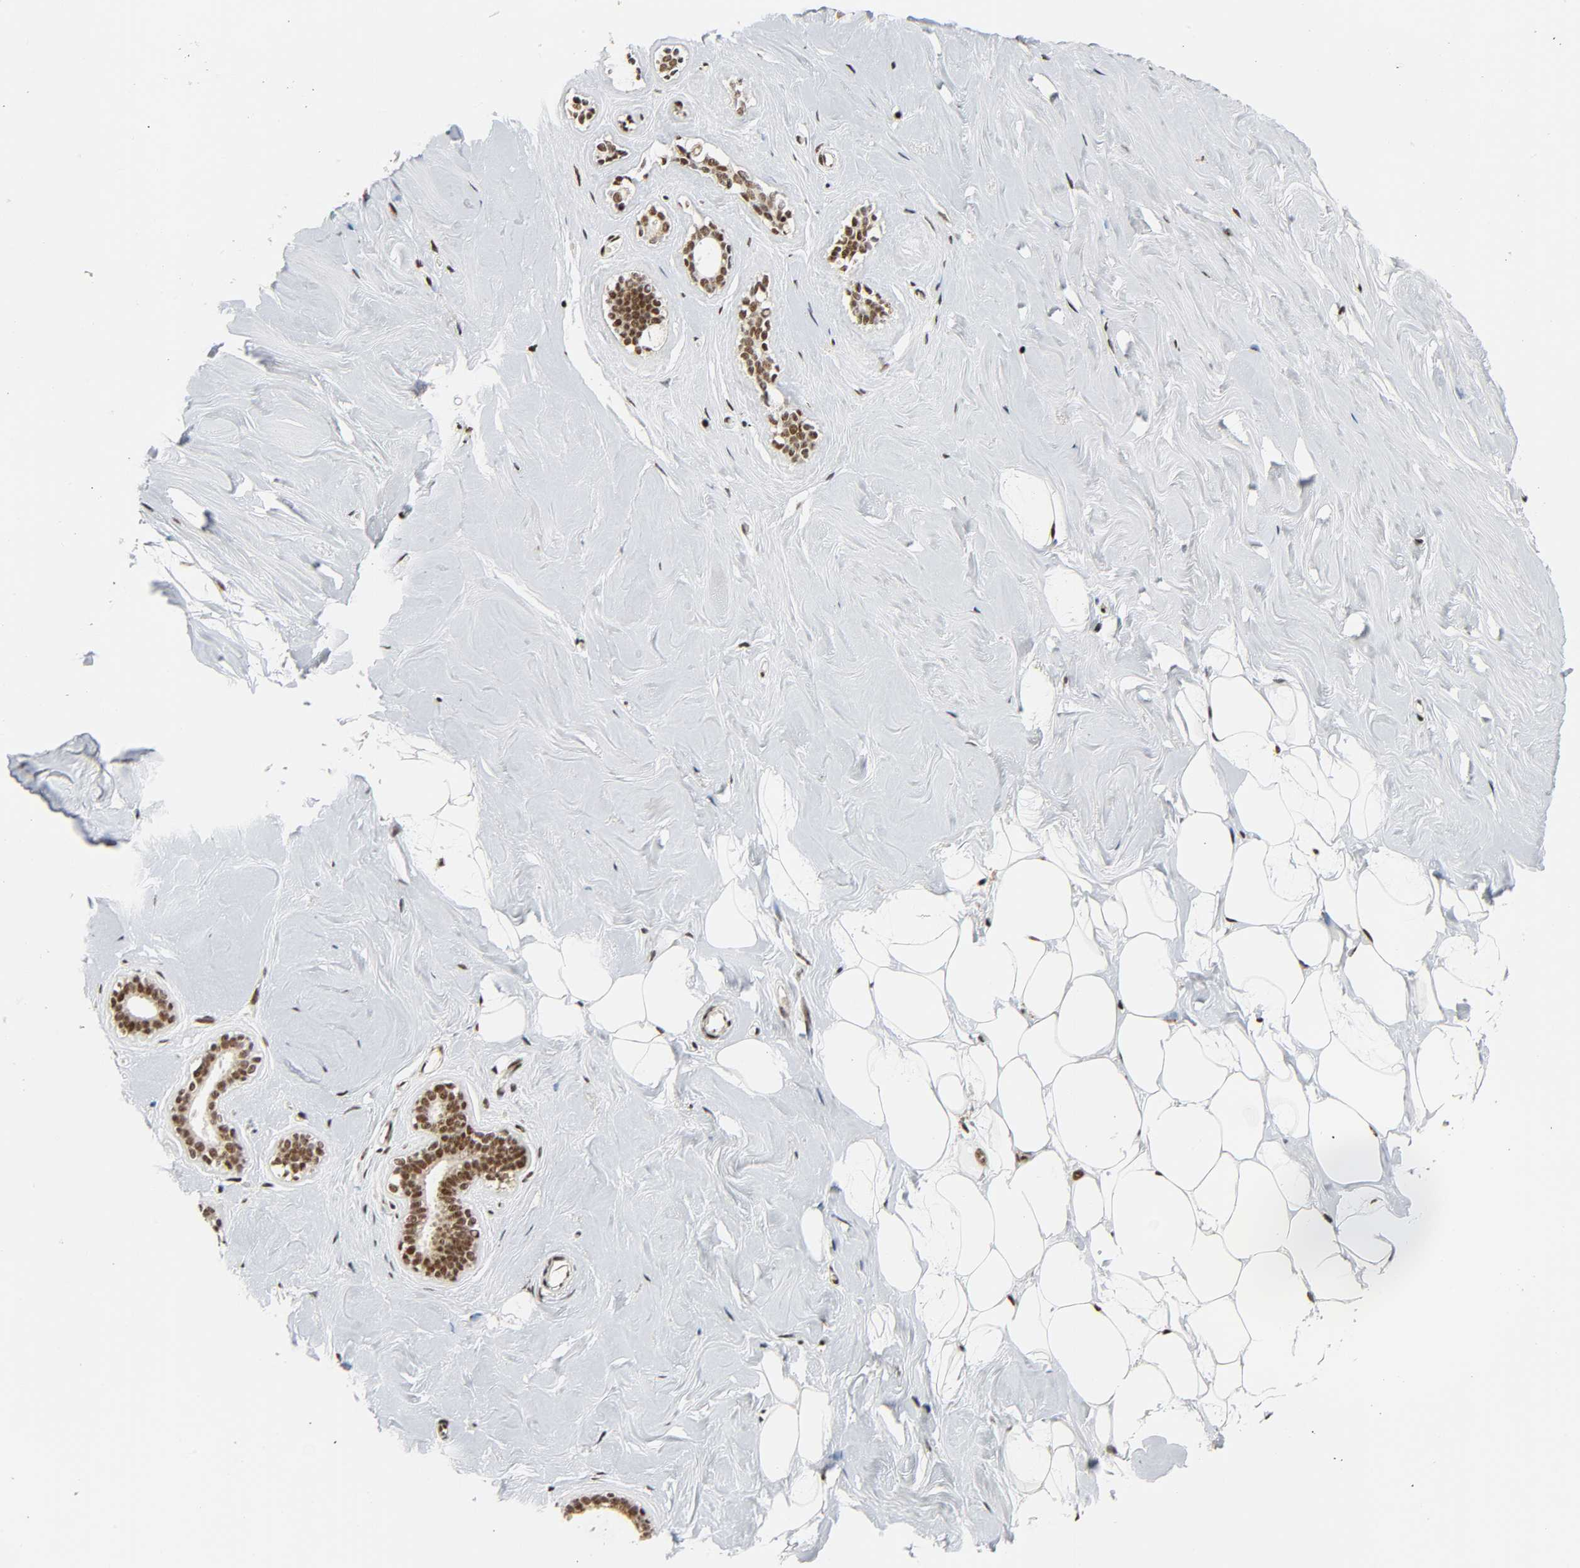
{"staining": {"intensity": "moderate", "quantity": ">75%", "location": "nuclear"}, "tissue": "breast", "cell_type": "Adipocytes", "image_type": "normal", "snomed": [{"axis": "morphology", "description": "Normal tissue, NOS"}, {"axis": "topography", "description": "Breast"}], "caption": "This is an image of IHC staining of unremarkable breast, which shows moderate positivity in the nuclear of adipocytes.", "gene": "CDK9", "patient": {"sex": "female", "age": 75}}